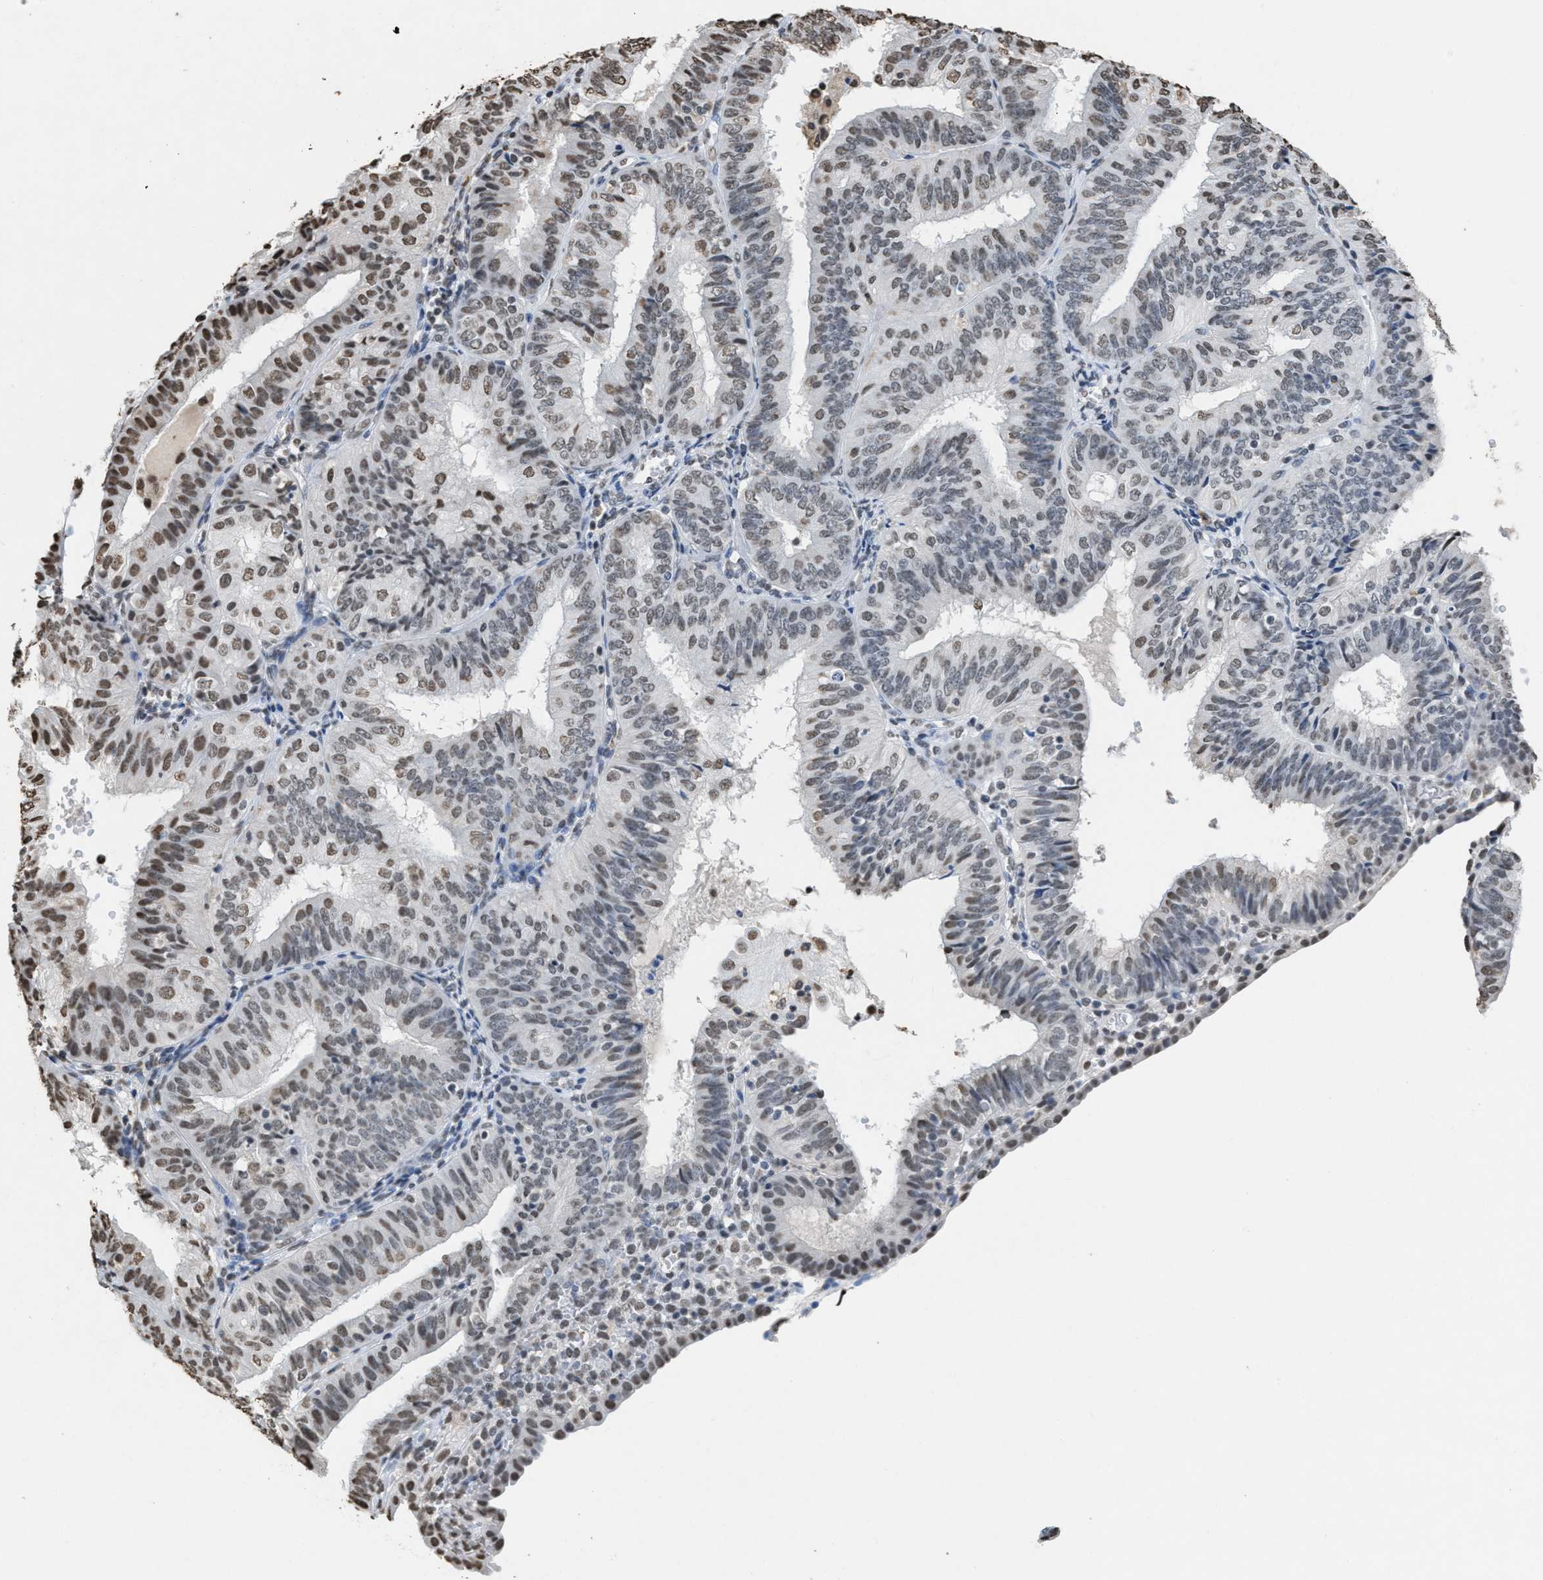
{"staining": {"intensity": "moderate", "quantity": "<25%", "location": "nuclear"}, "tissue": "endometrial cancer", "cell_type": "Tumor cells", "image_type": "cancer", "snomed": [{"axis": "morphology", "description": "Adenocarcinoma, NOS"}, {"axis": "topography", "description": "Endometrium"}], "caption": "A brown stain highlights moderate nuclear expression of a protein in adenocarcinoma (endometrial) tumor cells. (Stains: DAB (3,3'-diaminobenzidine) in brown, nuclei in blue, Microscopy: brightfield microscopy at high magnification).", "gene": "NUP88", "patient": {"sex": "female", "age": 58}}